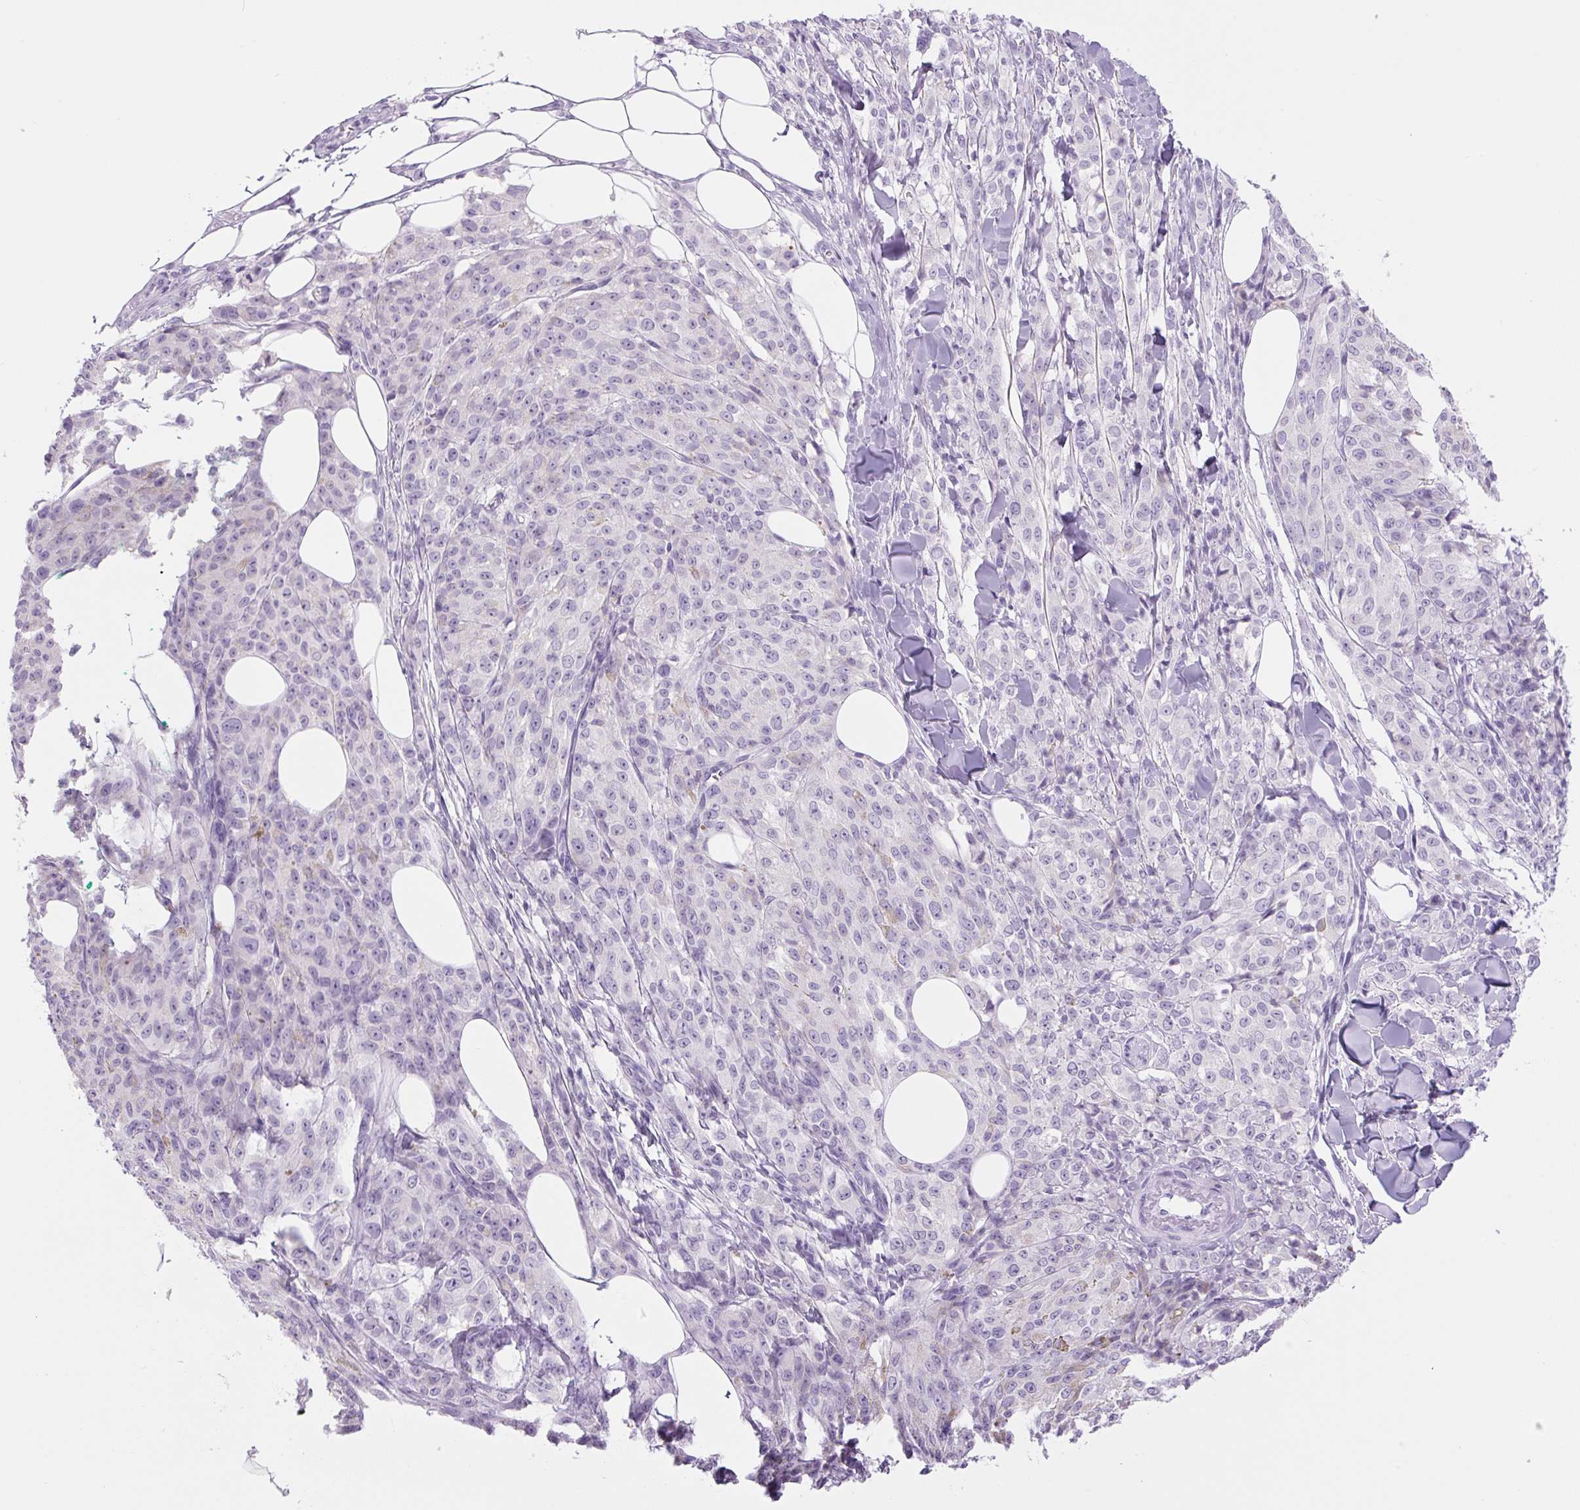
{"staining": {"intensity": "negative", "quantity": "none", "location": "none"}, "tissue": "melanoma", "cell_type": "Tumor cells", "image_type": "cancer", "snomed": [{"axis": "morphology", "description": "Malignant melanoma, NOS"}, {"axis": "topography", "description": "Skin"}], "caption": "Malignant melanoma was stained to show a protein in brown. There is no significant expression in tumor cells.", "gene": "COL9A2", "patient": {"sex": "female", "age": 52}}